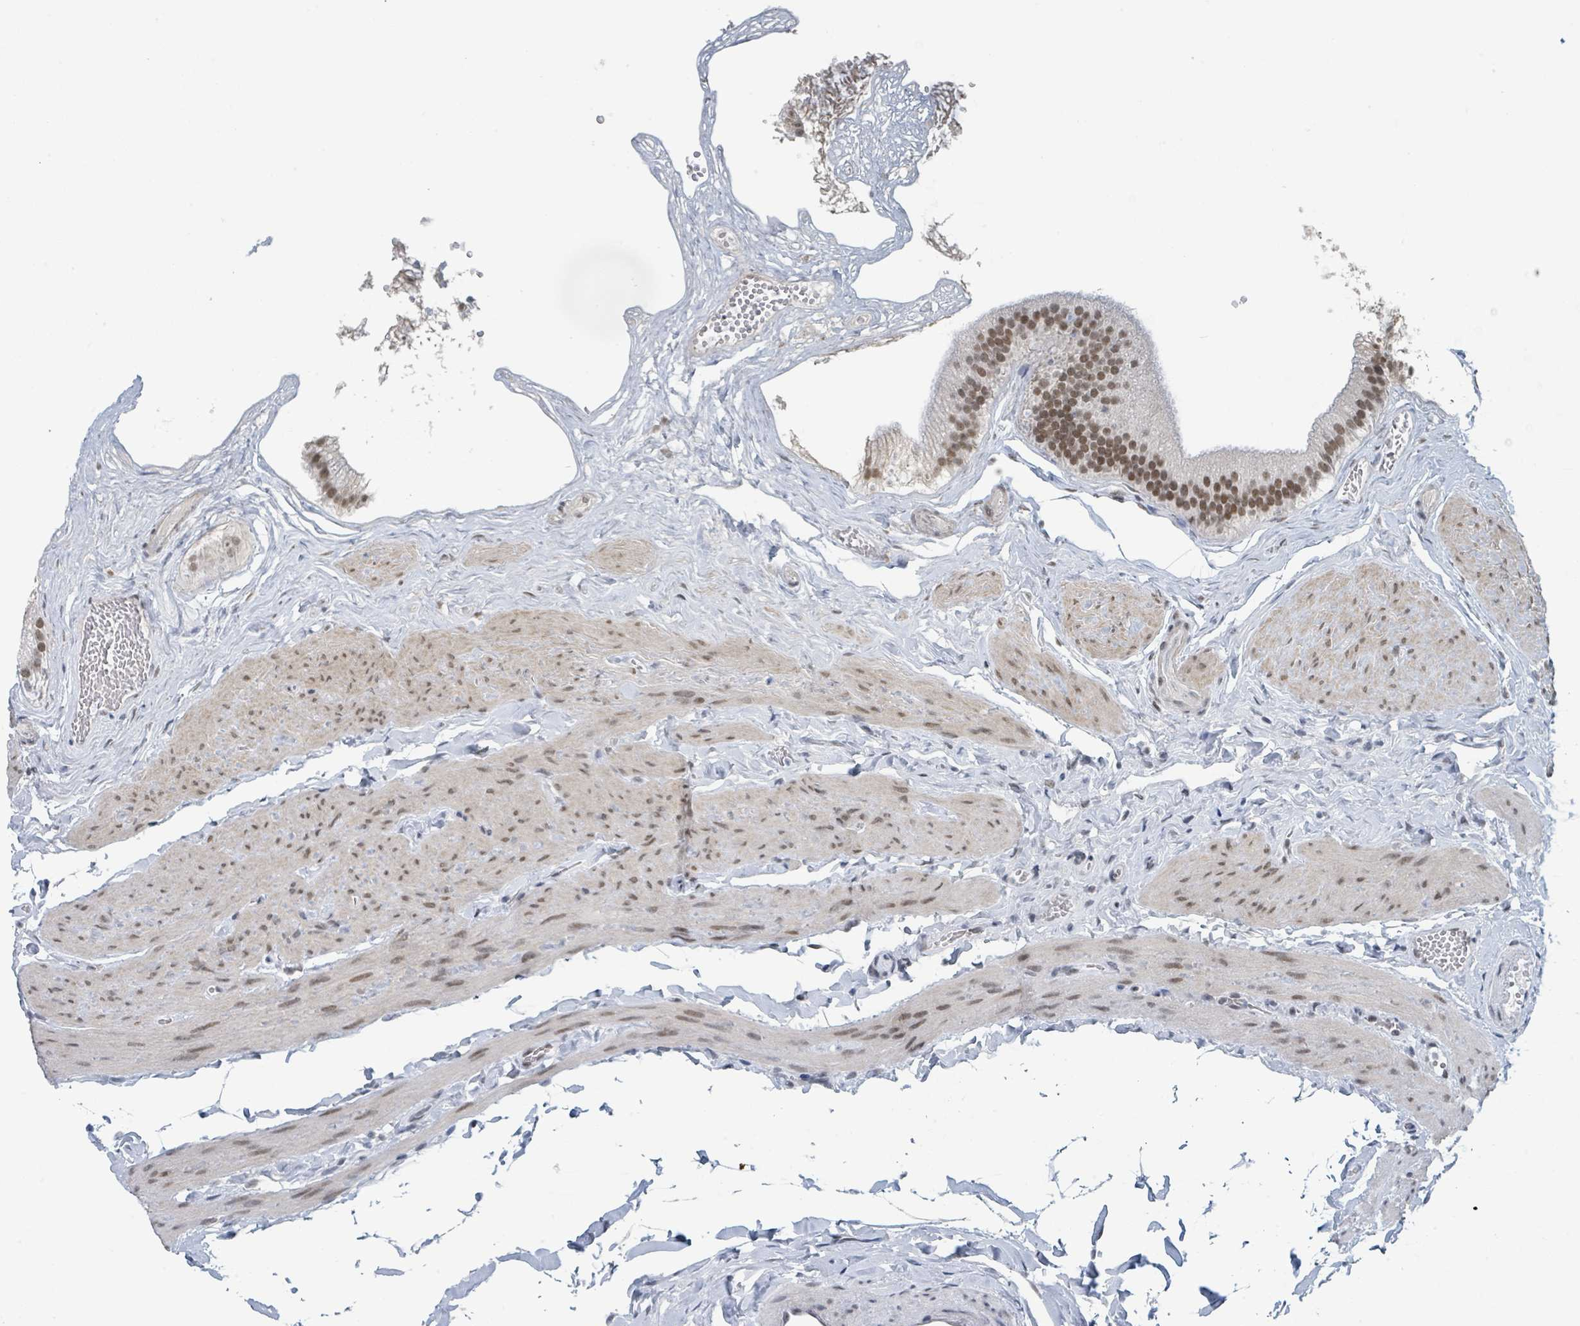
{"staining": {"intensity": "moderate", "quantity": ">75%", "location": "nuclear"}, "tissue": "gallbladder", "cell_type": "Glandular cells", "image_type": "normal", "snomed": [{"axis": "morphology", "description": "Normal tissue, NOS"}, {"axis": "topography", "description": "Gallbladder"}], "caption": "IHC histopathology image of normal gallbladder: gallbladder stained using IHC reveals medium levels of moderate protein expression localized specifically in the nuclear of glandular cells, appearing as a nuclear brown color.", "gene": "EHMT2", "patient": {"sex": "female", "age": 54}}